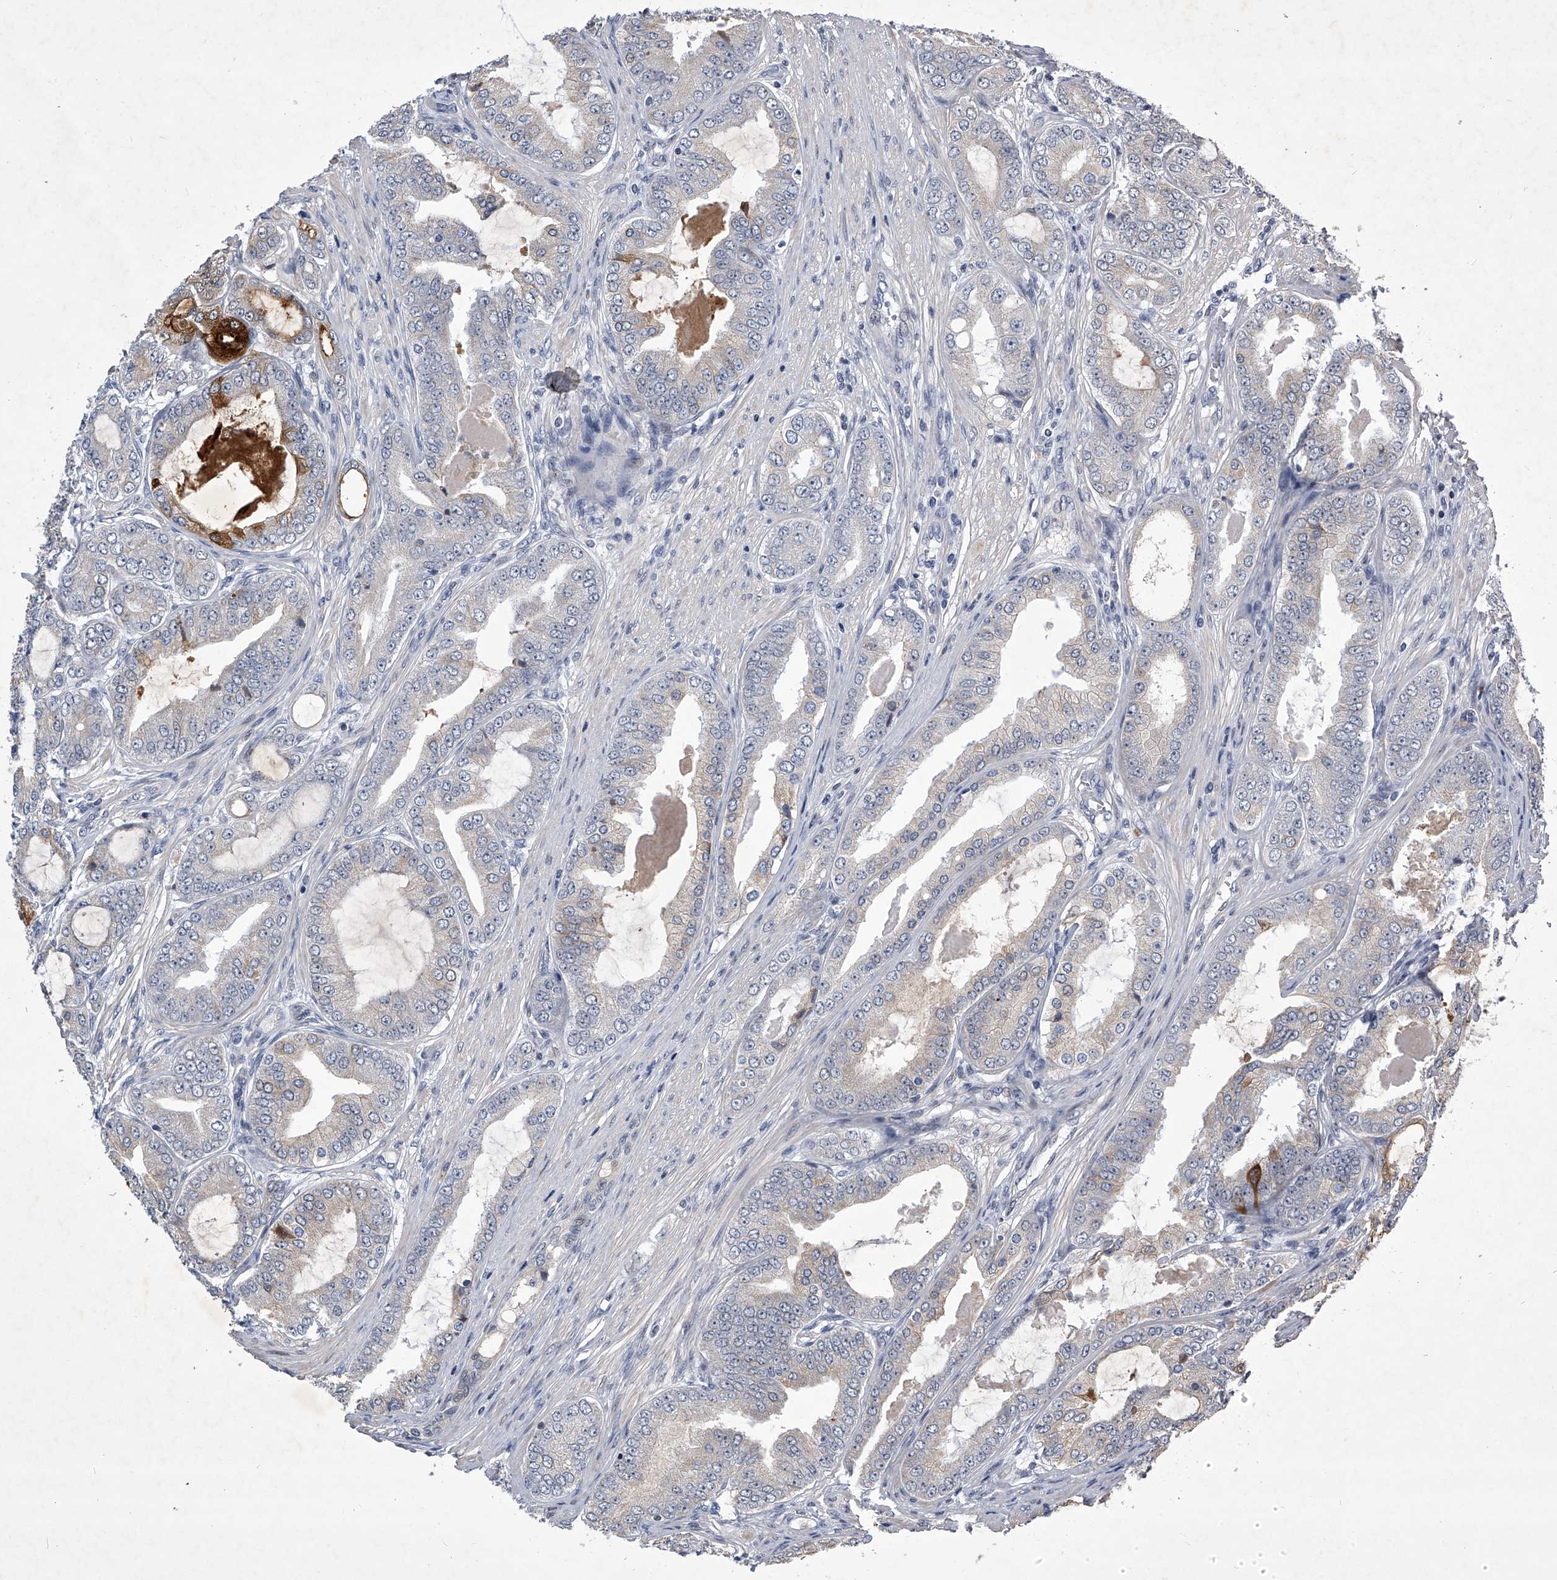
{"staining": {"intensity": "weak", "quantity": "25%-75%", "location": "cytoplasmic/membranous"}, "tissue": "prostate cancer", "cell_type": "Tumor cells", "image_type": "cancer", "snomed": [{"axis": "morphology", "description": "Adenocarcinoma, High grade"}, {"axis": "topography", "description": "Prostate"}], "caption": "Prostate cancer (high-grade adenocarcinoma) was stained to show a protein in brown. There is low levels of weak cytoplasmic/membranous staining in about 25%-75% of tumor cells. Immunohistochemistry (ihc) stains the protein in brown and the nuclei are stained blue.", "gene": "ZNF76", "patient": {"sex": "male", "age": 60}}